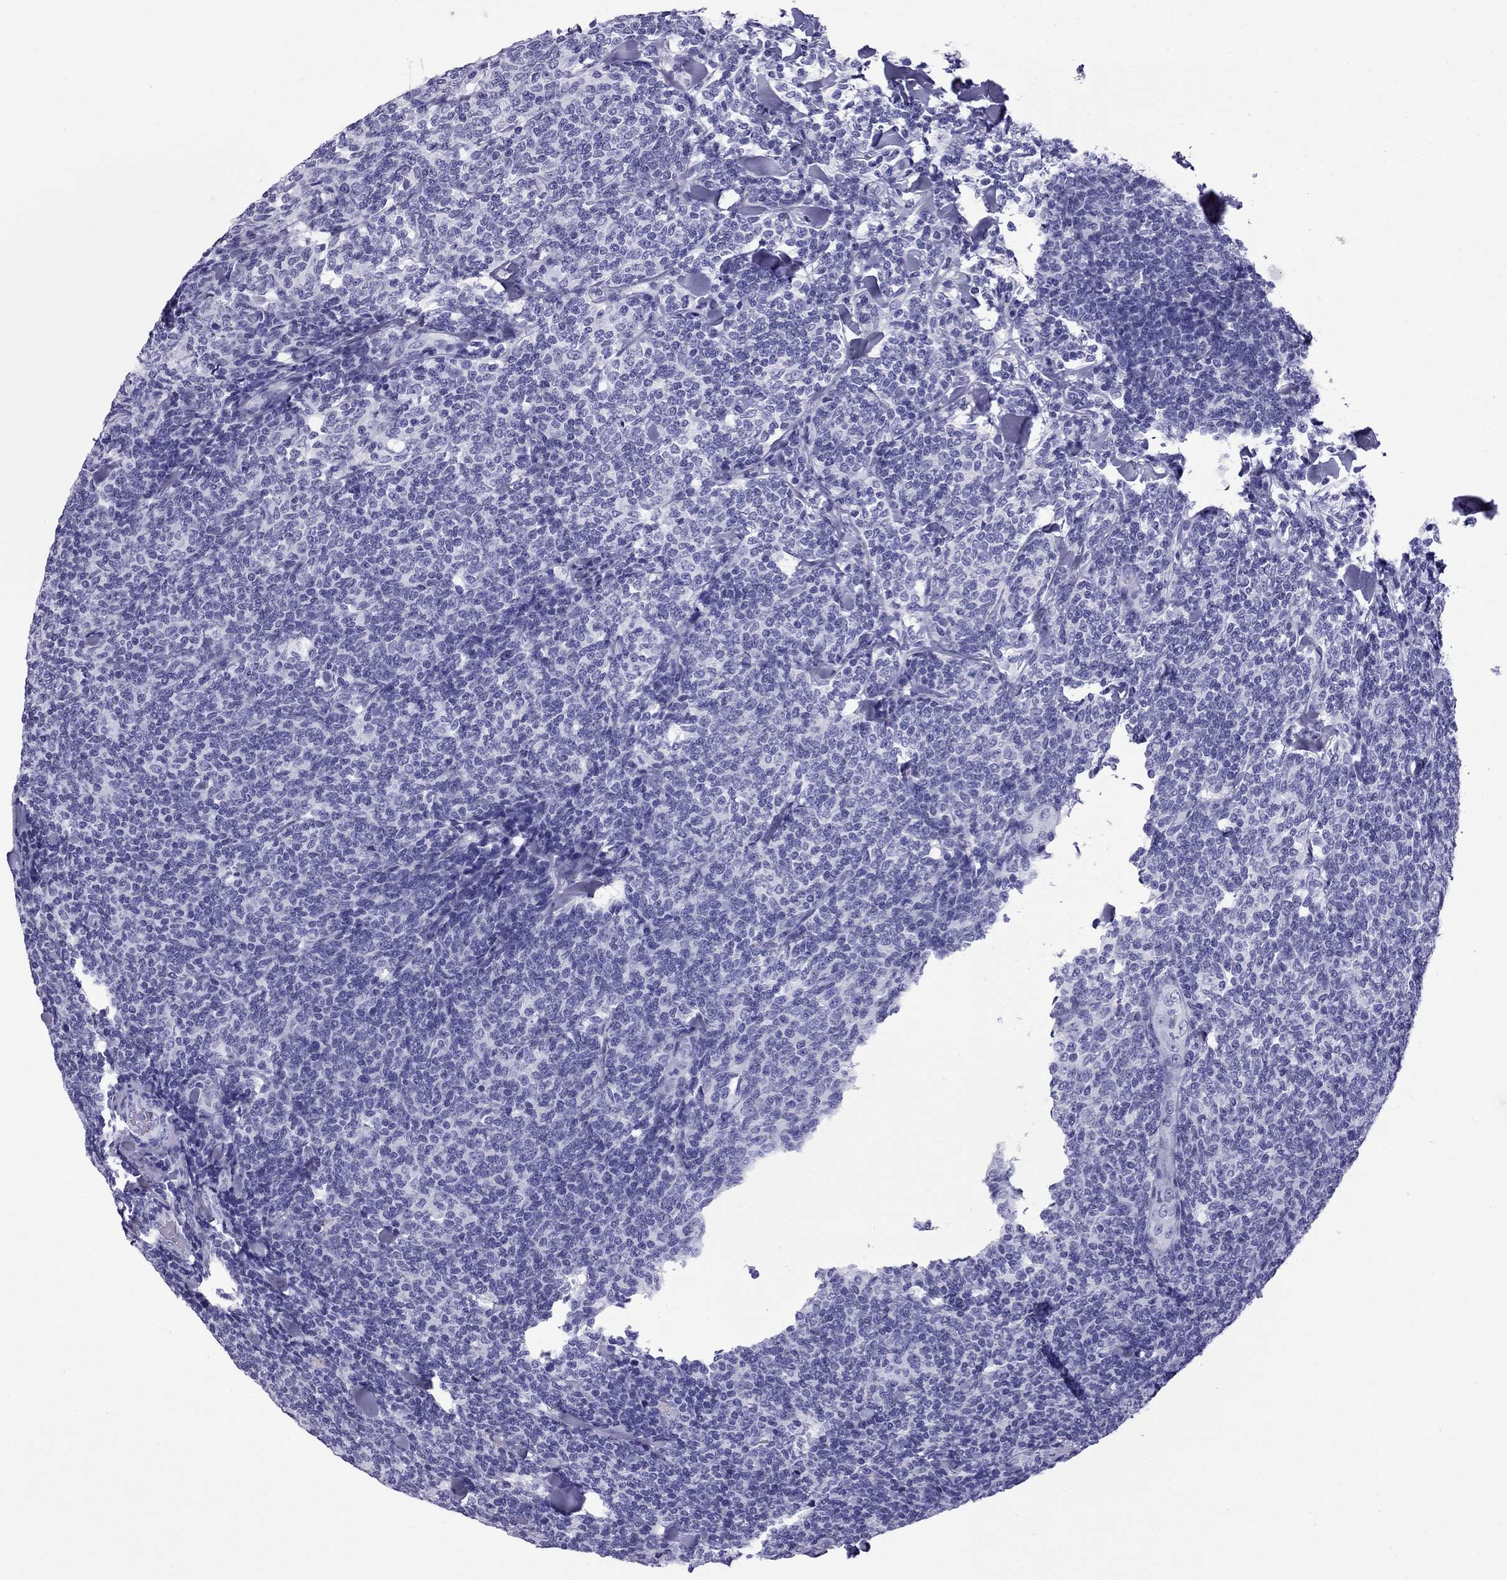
{"staining": {"intensity": "negative", "quantity": "none", "location": "none"}, "tissue": "lymphoma", "cell_type": "Tumor cells", "image_type": "cancer", "snomed": [{"axis": "morphology", "description": "Malignant lymphoma, non-Hodgkin's type, Low grade"}, {"axis": "topography", "description": "Lymph node"}], "caption": "An IHC micrograph of low-grade malignant lymphoma, non-Hodgkin's type is shown. There is no staining in tumor cells of low-grade malignant lymphoma, non-Hodgkin's type.", "gene": "SCART1", "patient": {"sex": "female", "age": 56}}